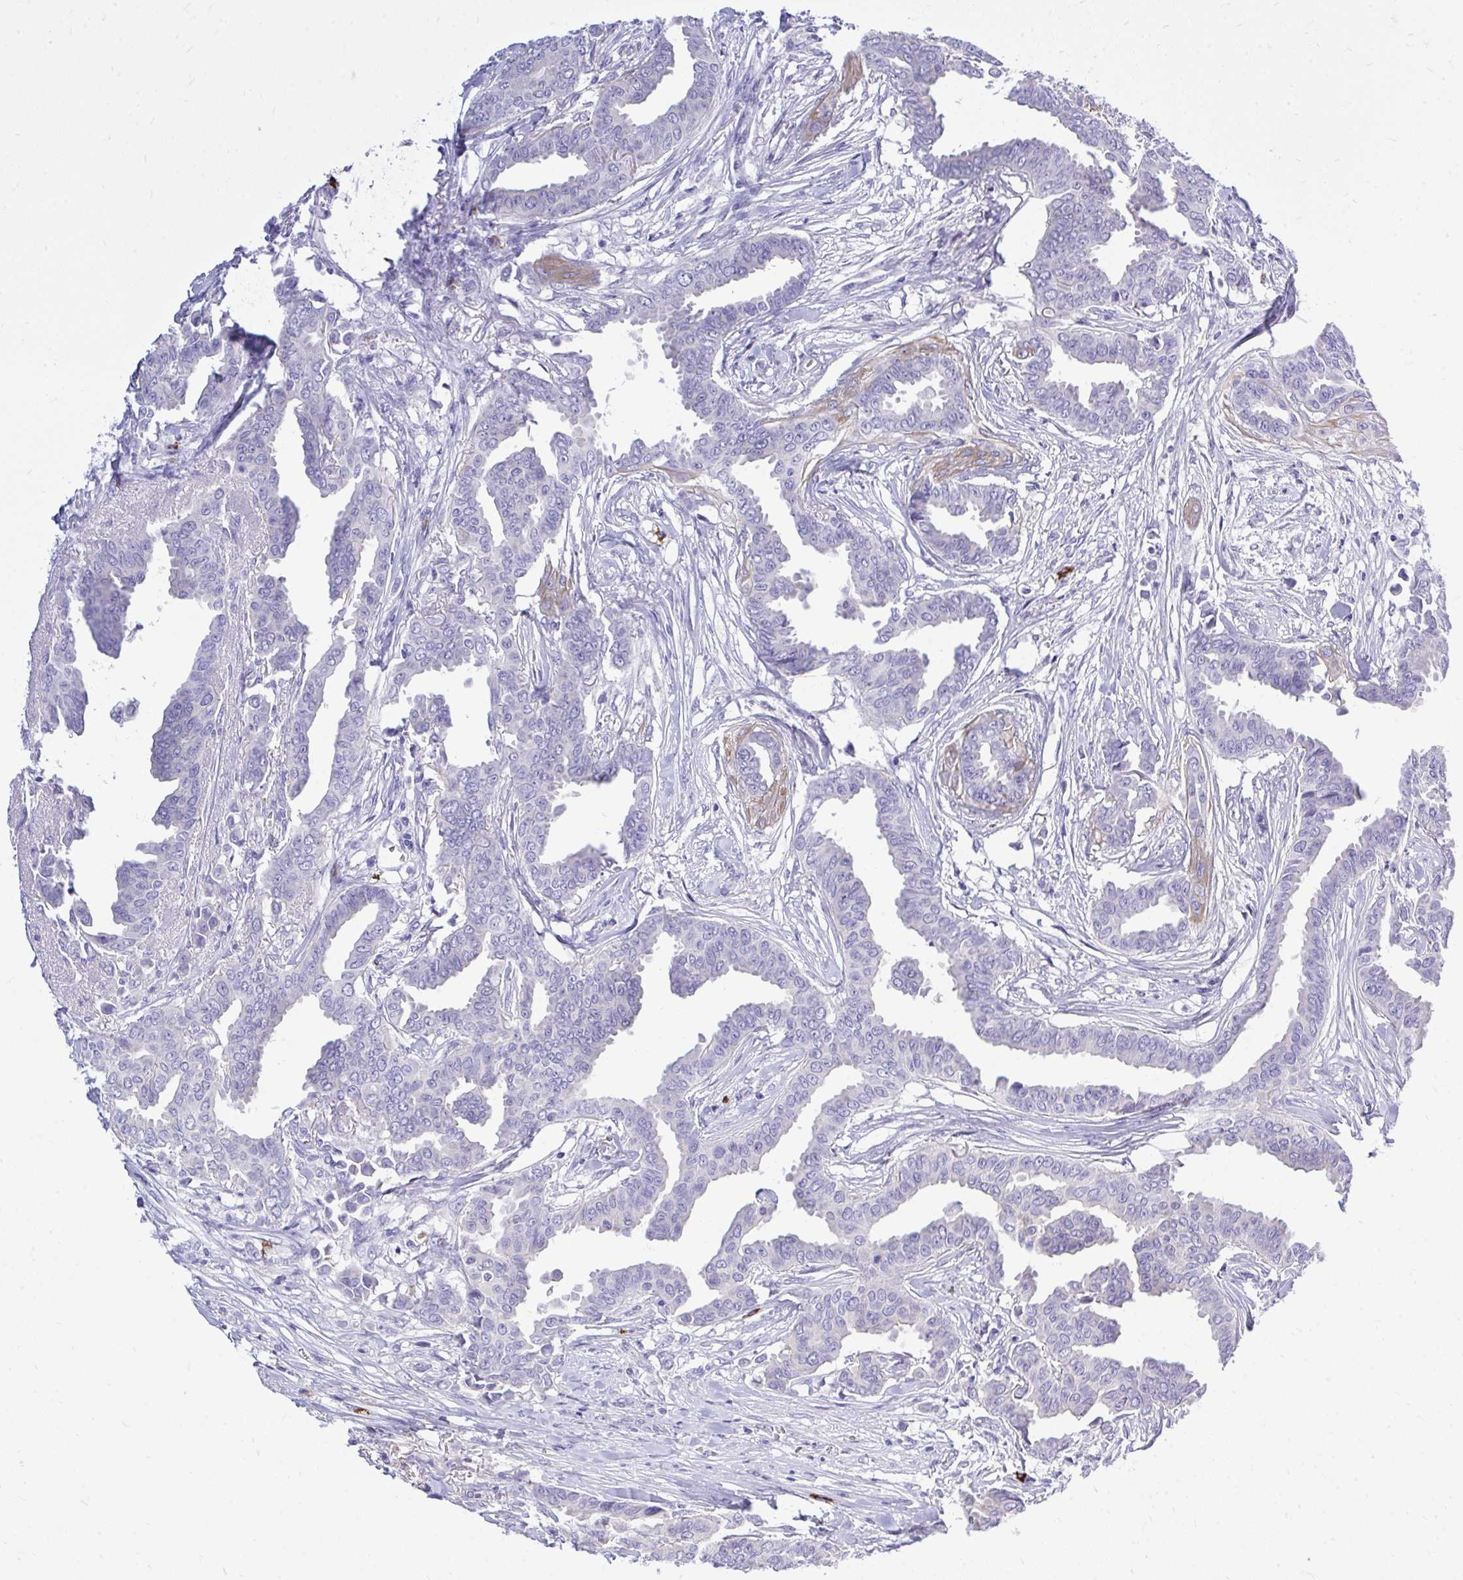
{"staining": {"intensity": "negative", "quantity": "none", "location": "none"}, "tissue": "breast cancer", "cell_type": "Tumor cells", "image_type": "cancer", "snomed": [{"axis": "morphology", "description": "Duct carcinoma"}, {"axis": "topography", "description": "Breast"}], "caption": "This is an immunohistochemistry (IHC) micrograph of human breast invasive ductal carcinoma. There is no staining in tumor cells.", "gene": "PSD", "patient": {"sex": "female", "age": 45}}